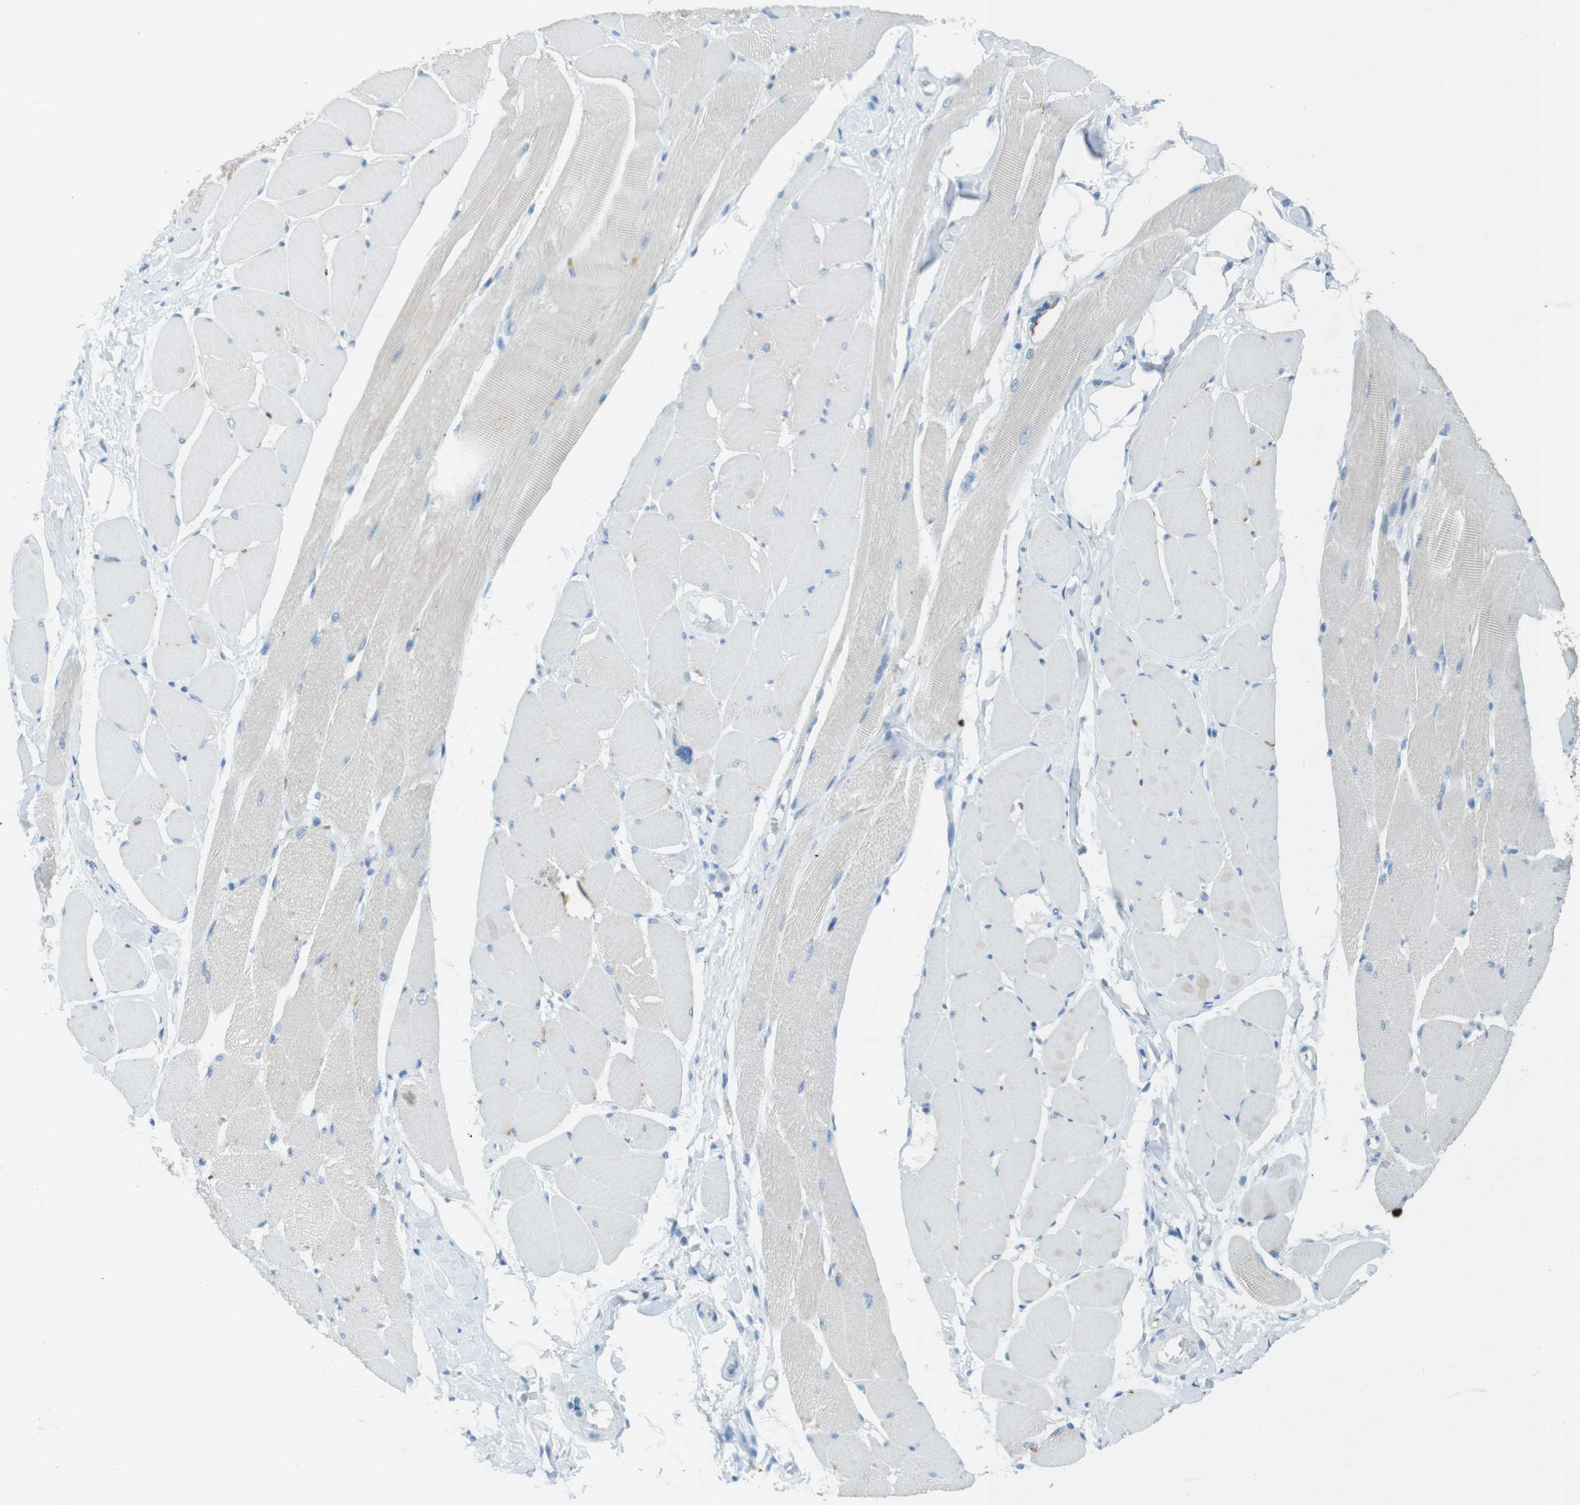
{"staining": {"intensity": "negative", "quantity": "none", "location": "none"}, "tissue": "skeletal muscle", "cell_type": "Myocytes", "image_type": "normal", "snomed": [{"axis": "morphology", "description": "Normal tissue, NOS"}, {"axis": "topography", "description": "Skeletal muscle"}, {"axis": "topography", "description": "Peripheral nerve tissue"}], "caption": "DAB (3,3'-diaminobenzidine) immunohistochemical staining of unremarkable human skeletal muscle exhibits no significant expression in myocytes. (Brightfield microscopy of DAB (3,3'-diaminobenzidine) immunohistochemistry (IHC) at high magnification).", "gene": "CD320", "patient": {"sex": "female", "age": 84}}